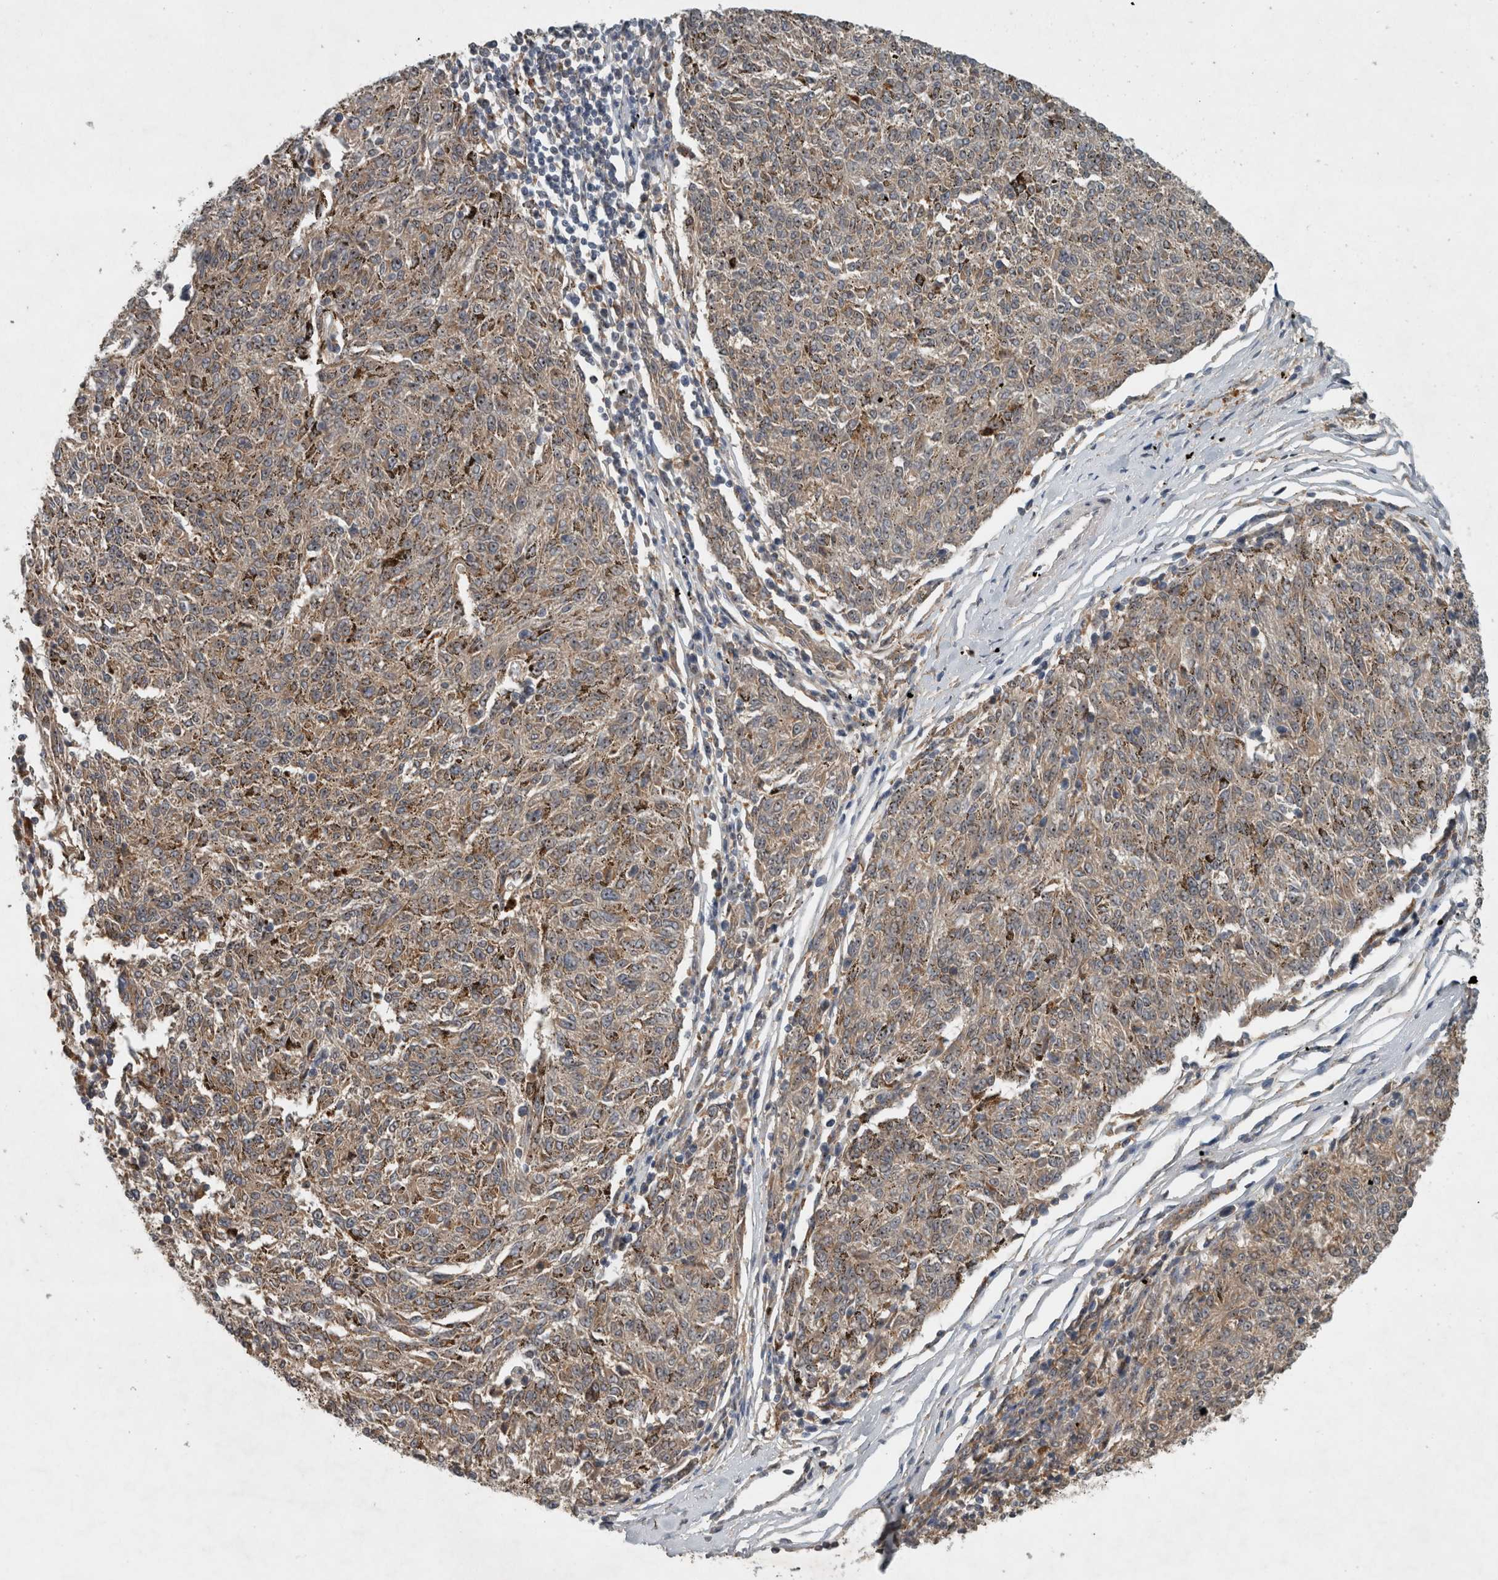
{"staining": {"intensity": "weak", "quantity": ">75%", "location": "cytoplasmic/membranous,nuclear"}, "tissue": "melanoma", "cell_type": "Tumor cells", "image_type": "cancer", "snomed": [{"axis": "morphology", "description": "Malignant melanoma, NOS"}, {"axis": "topography", "description": "Skin"}], "caption": "Immunohistochemical staining of melanoma demonstrates weak cytoplasmic/membranous and nuclear protein staining in approximately >75% of tumor cells.", "gene": "GPR137B", "patient": {"sex": "female", "age": 72}}